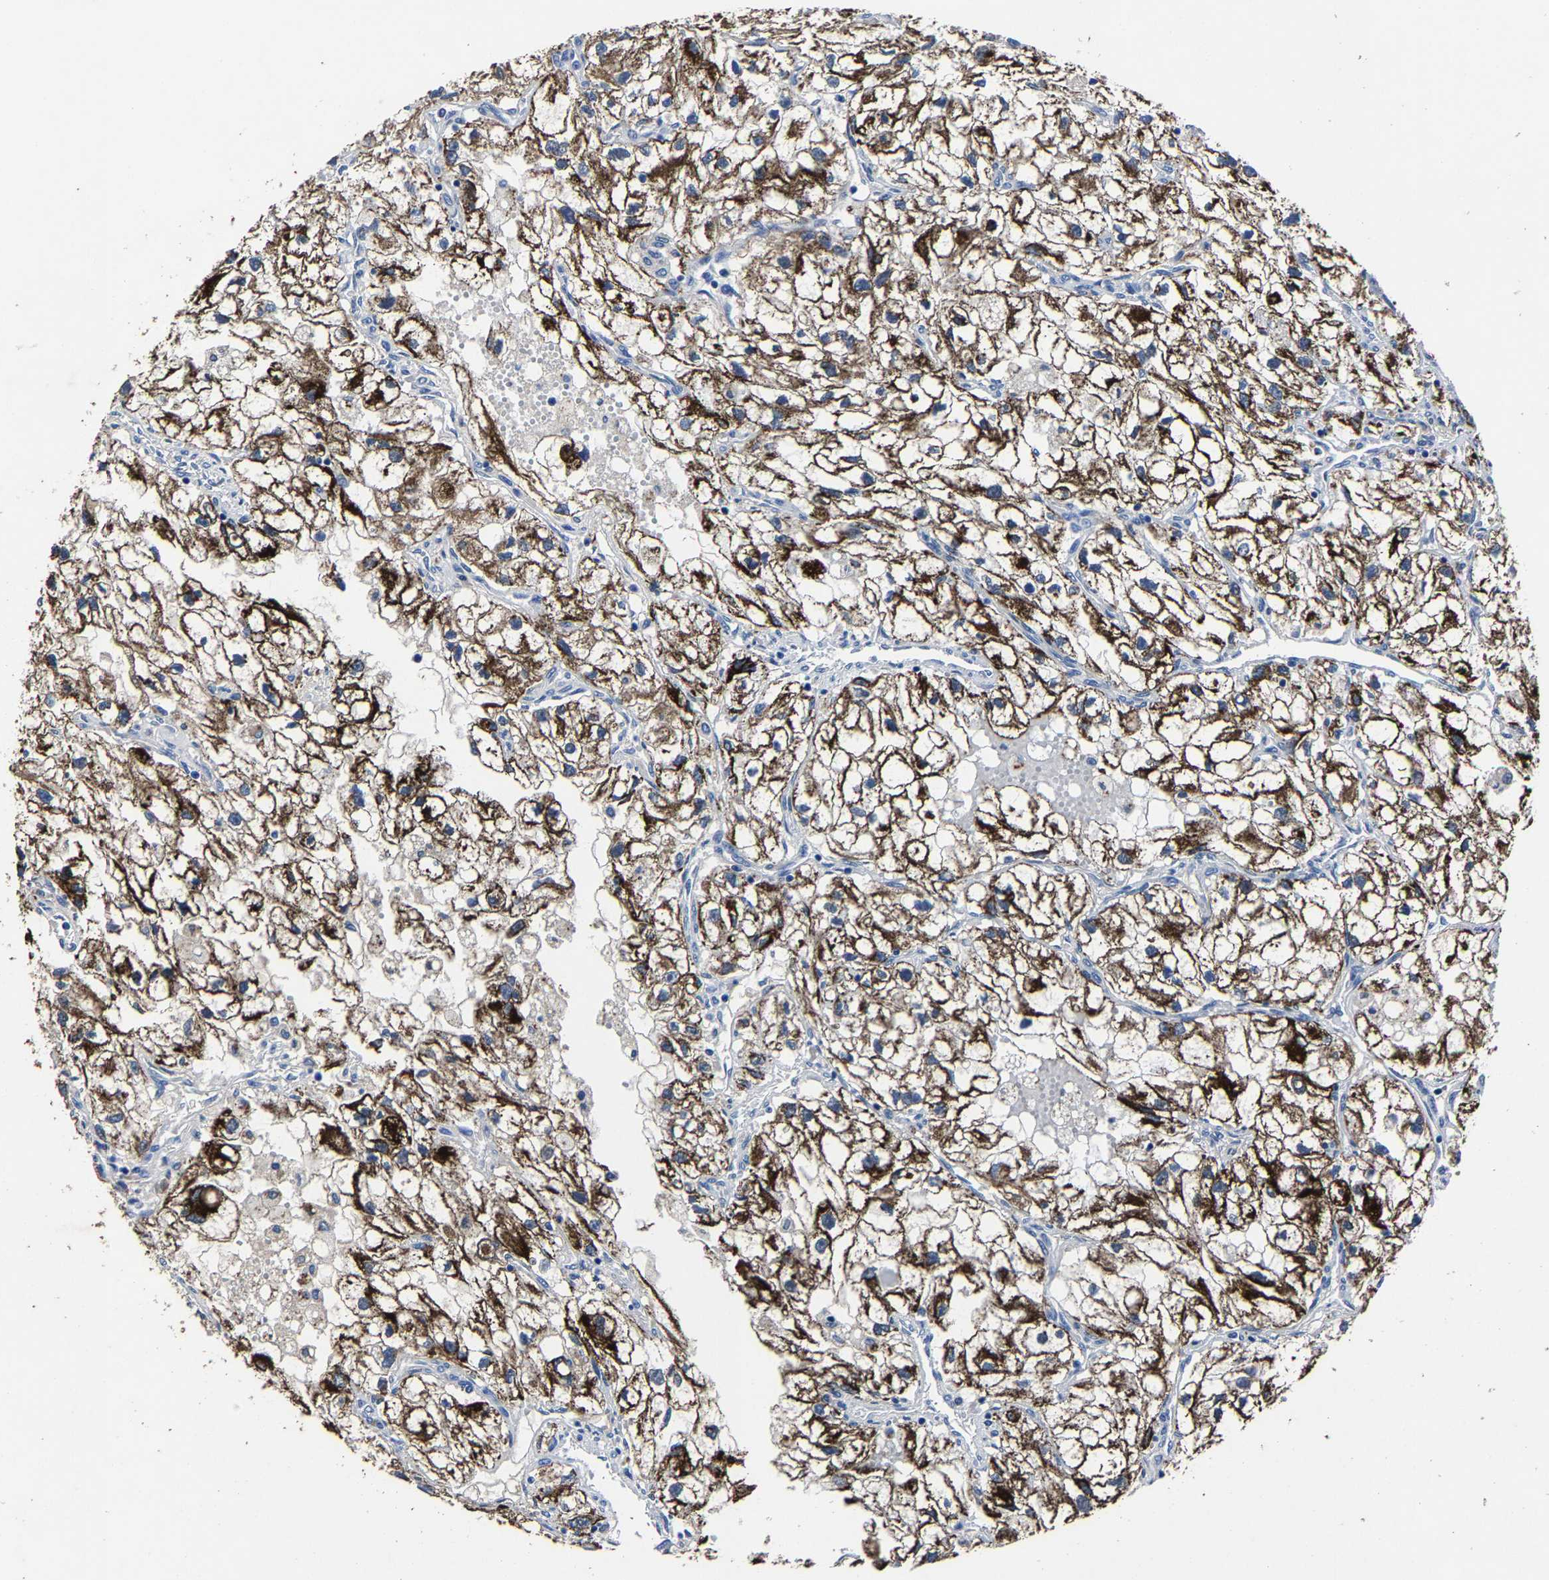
{"staining": {"intensity": "strong", "quantity": ">75%", "location": "cytoplasmic/membranous"}, "tissue": "renal cancer", "cell_type": "Tumor cells", "image_type": "cancer", "snomed": [{"axis": "morphology", "description": "Adenocarcinoma, NOS"}, {"axis": "topography", "description": "Kidney"}], "caption": "Protein expression analysis of renal cancer (adenocarcinoma) exhibits strong cytoplasmic/membranous staining in approximately >75% of tumor cells. (DAB (3,3'-diaminobenzidine) IHC with brightfield microscopy, high magnification).", "gene": "PSPH", "patient": {"sex": "female", "age": 70}}